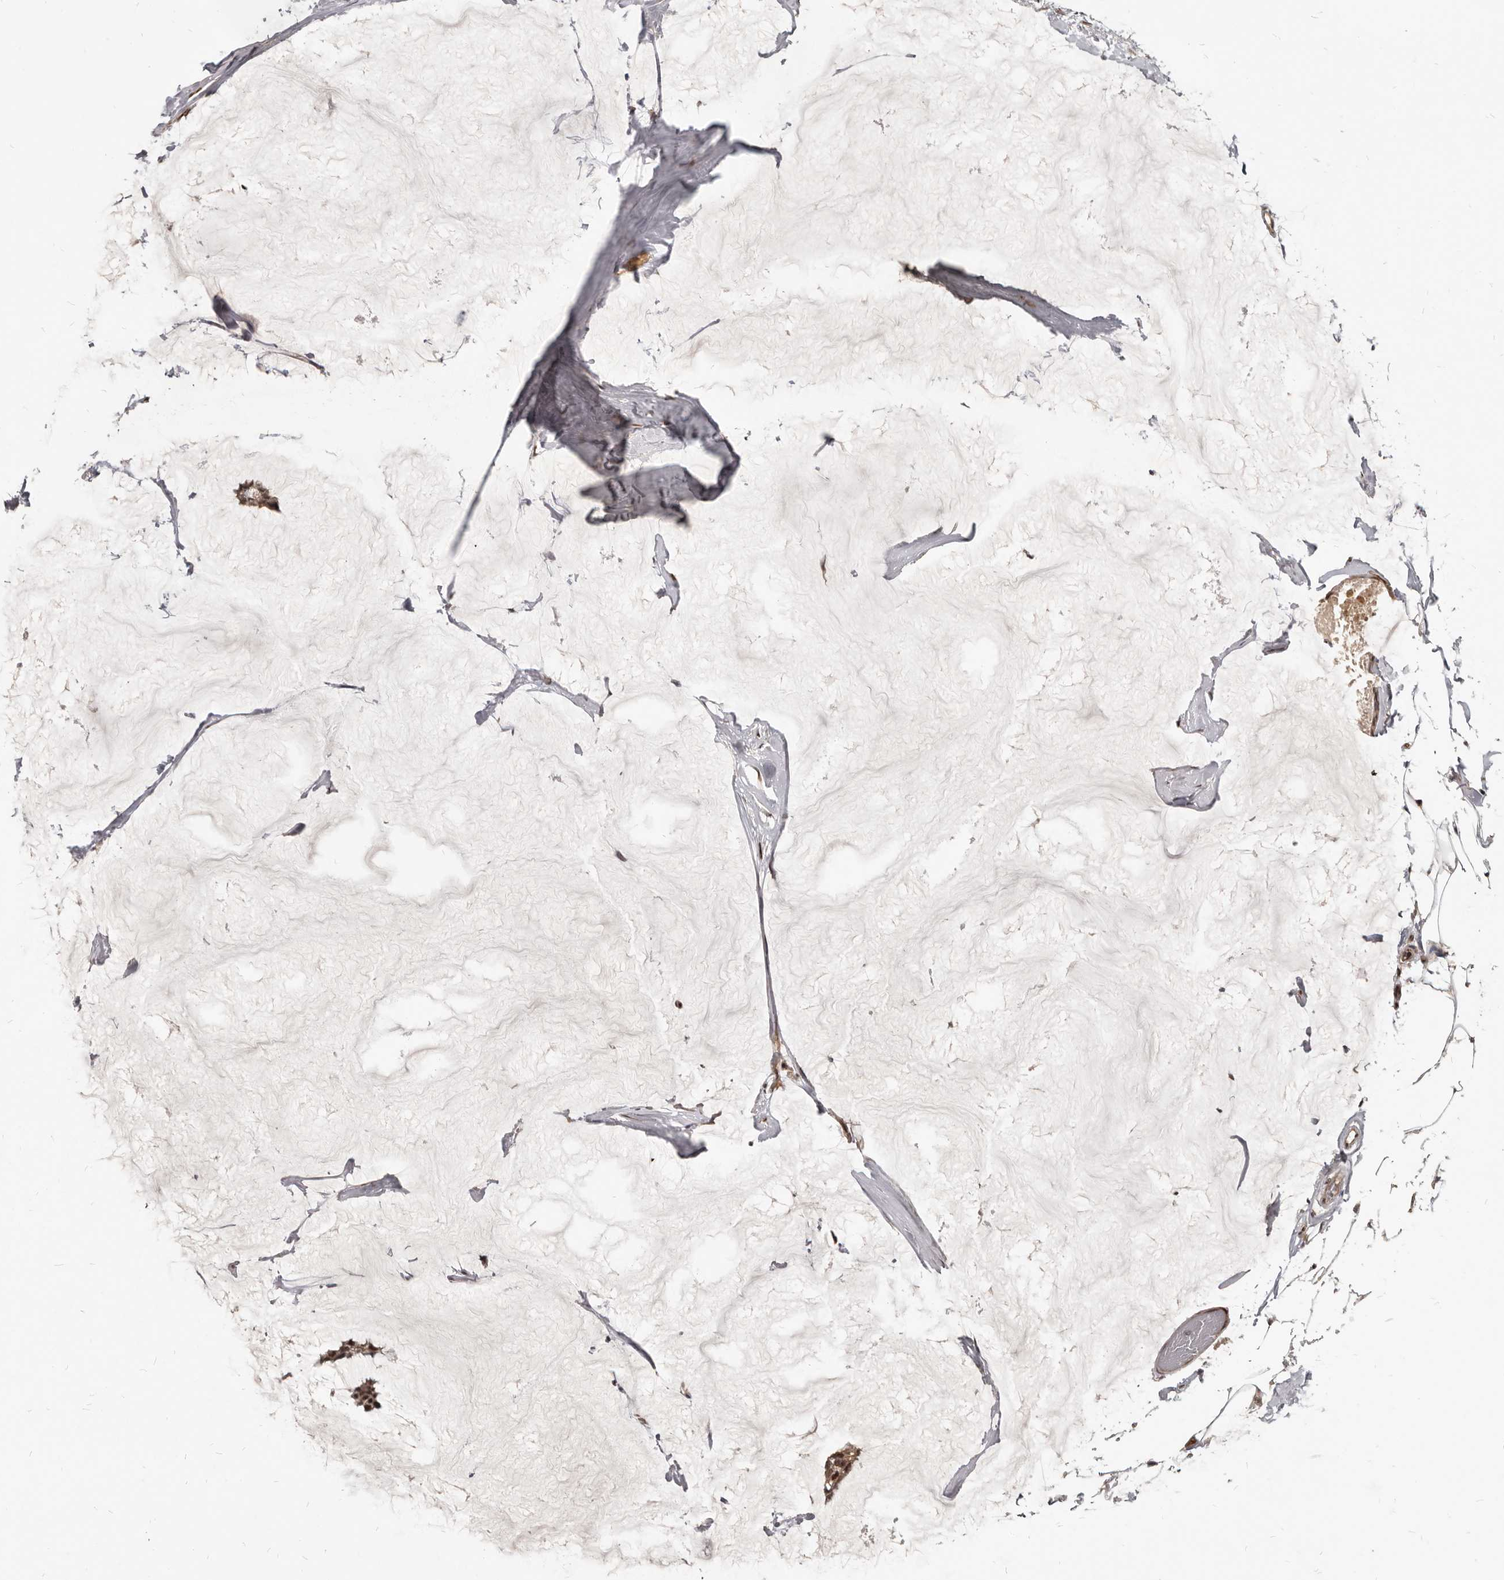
{"staining": {"intensity": "strong", "quantity": ">75%", "location": "nuclear"}, "tissue": "breast cancer", "cell_type": "Tumor cells", "image_type": "cancer", "snomed": [{"axis": "morphology", "description": "Duct carcinoma"}, {"axis": "topography", "description": "Breast"}], "caption": "Immunohistochemical staining of breast invasive ductal carcinoma displays high levels of strong nuclear protein staining in about >75% of tumor cells.", "gene": "ATF5", "patient": {"sex": "female", "age": 93}}